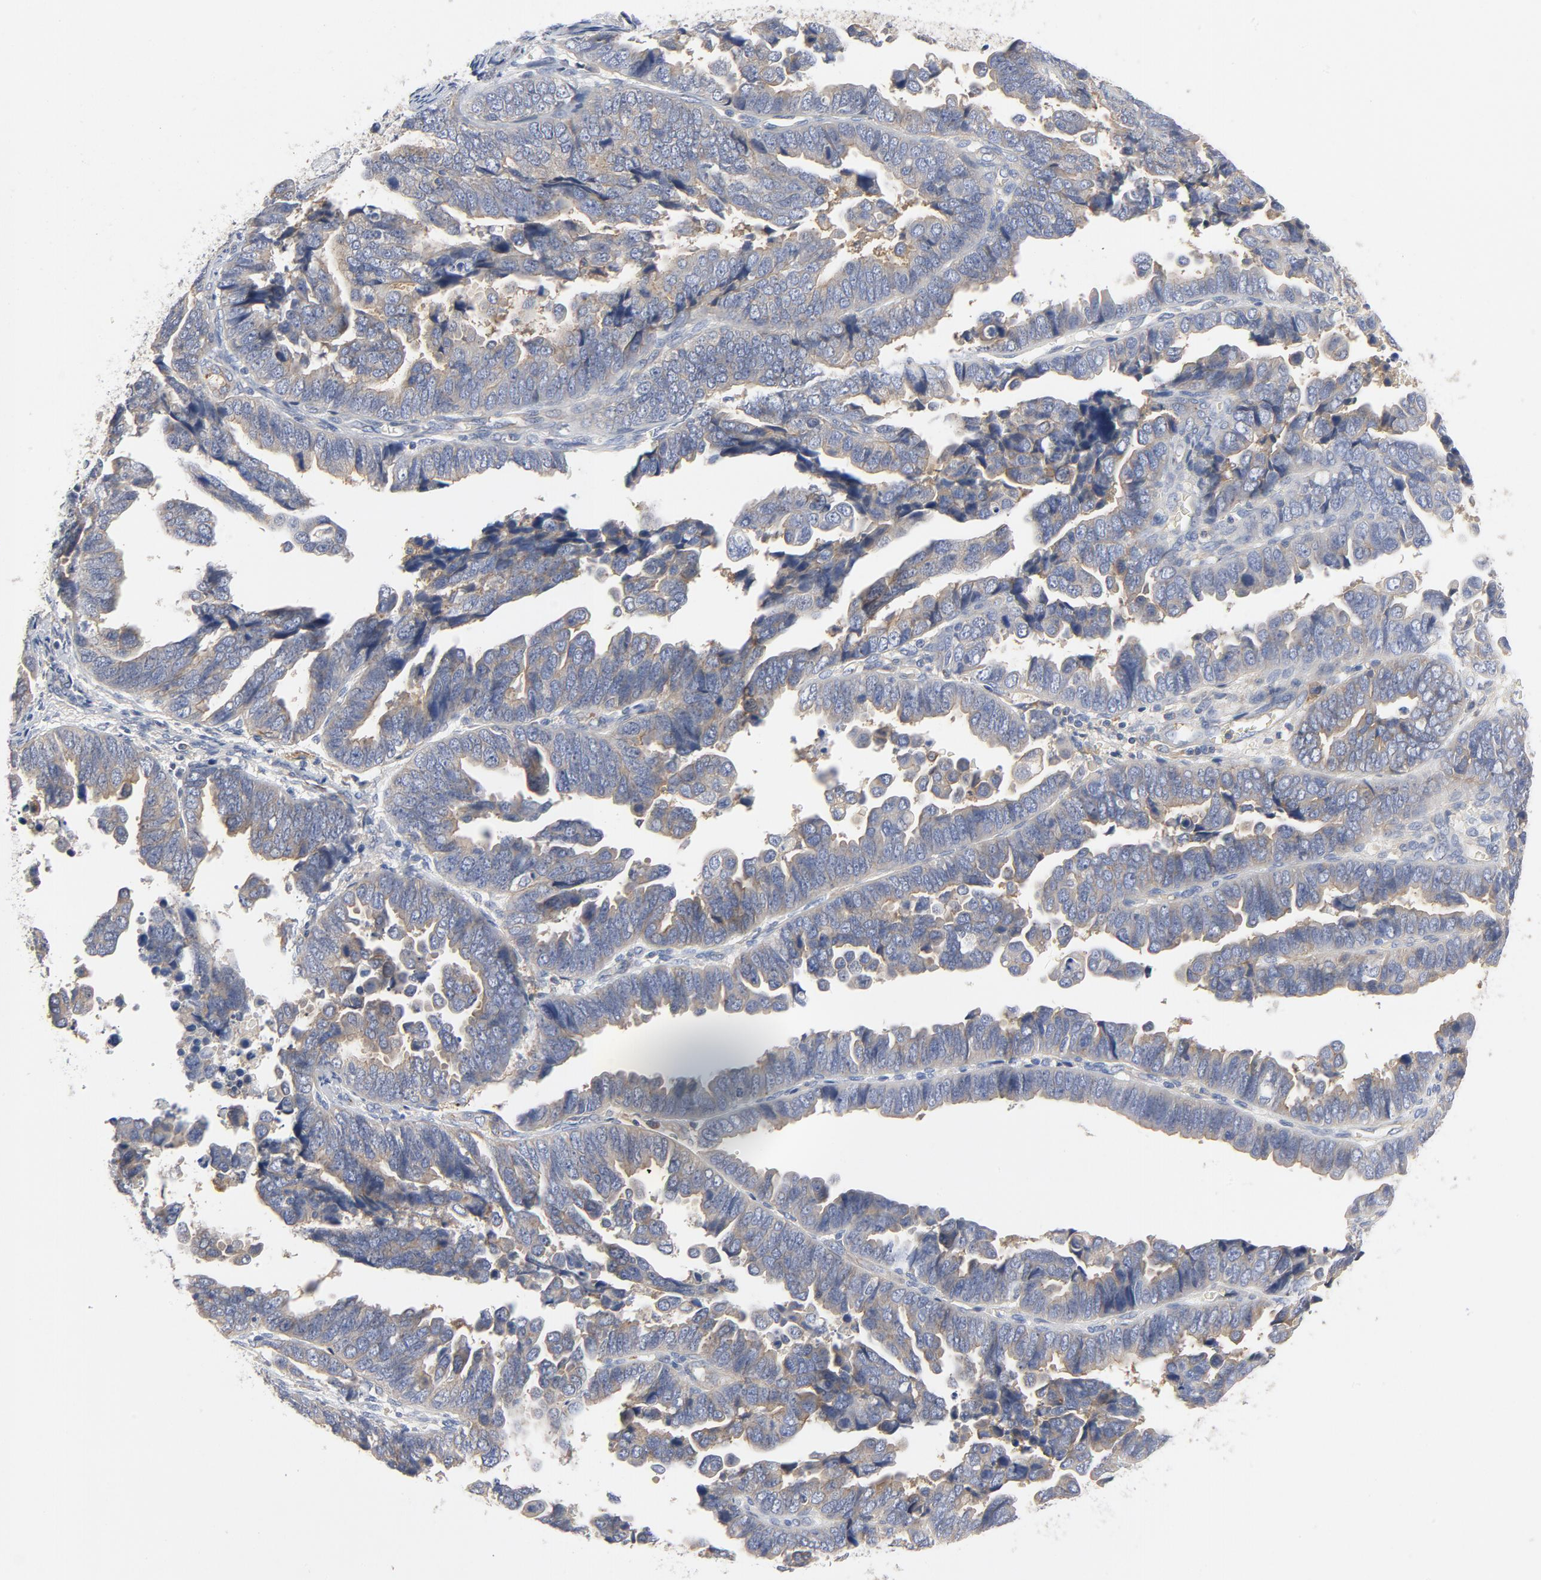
{"staining": {"intensity": "weak", "quantity": "25%-75%", "location": "cytoplasmic/membranous"}, "tissue": "endometrial cancer", "cell_type": "Tumor cells", "image_type": "cancer", "snomed": [{"axis": "morphology", "description": "Adenocarcinoma, NOS"}, {"axis": "topography", "description": "Endometrium"}], "caption": "Brown immunohistochemical staining in adenocarcinoma (endometrial) reveals weak cytoplasmic/membranous positivity in approximately 25%-75% of tumor cells.", "gene": "SRC", "patient": {"sex": "female", "age": 75}}